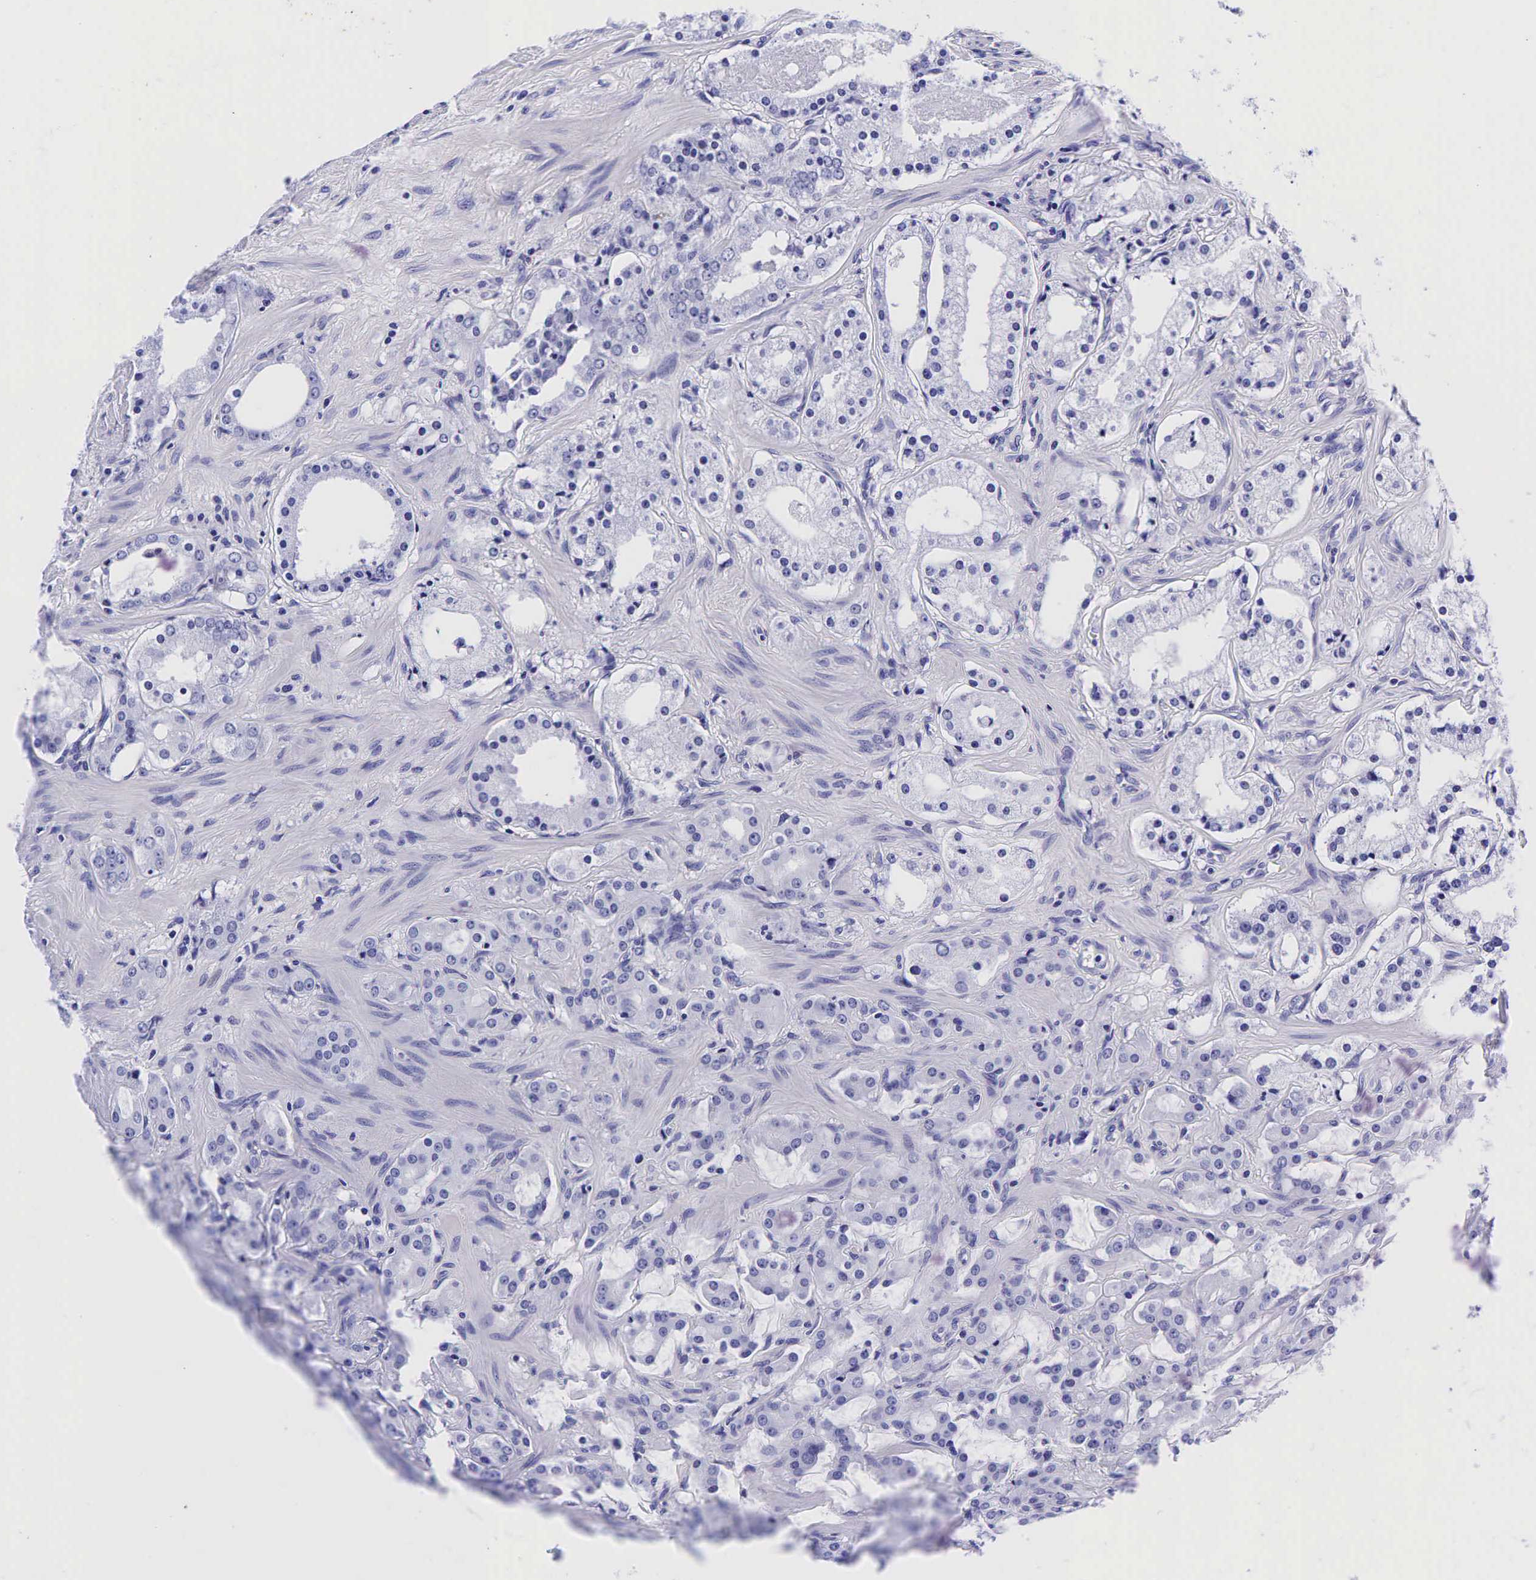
{"staining": {"intensity": "negative", "quantity": "none", "location": "none"}, "tissue": "prostate cancer", "cell_type": "Tumor cells", "image_type": "cancer", "snomed": [{"axis": "morphology", "description": "Adenocarcinoma, Medium grade"}, {"axis": "topography", "description": "Prostate"}], "caption": "High magnification brightfield microscopy of prostate cancer (medium-grade adenocarcinoma) stained with DAB (brown) and counterstained with hematoxylin (blue): tumor cells show no significant positivity. (DAB (3,3'-diaminobenzidine) IHC, high magnification).", "gene": "GCG", "patient": {"sex": "male", "age": 73}}